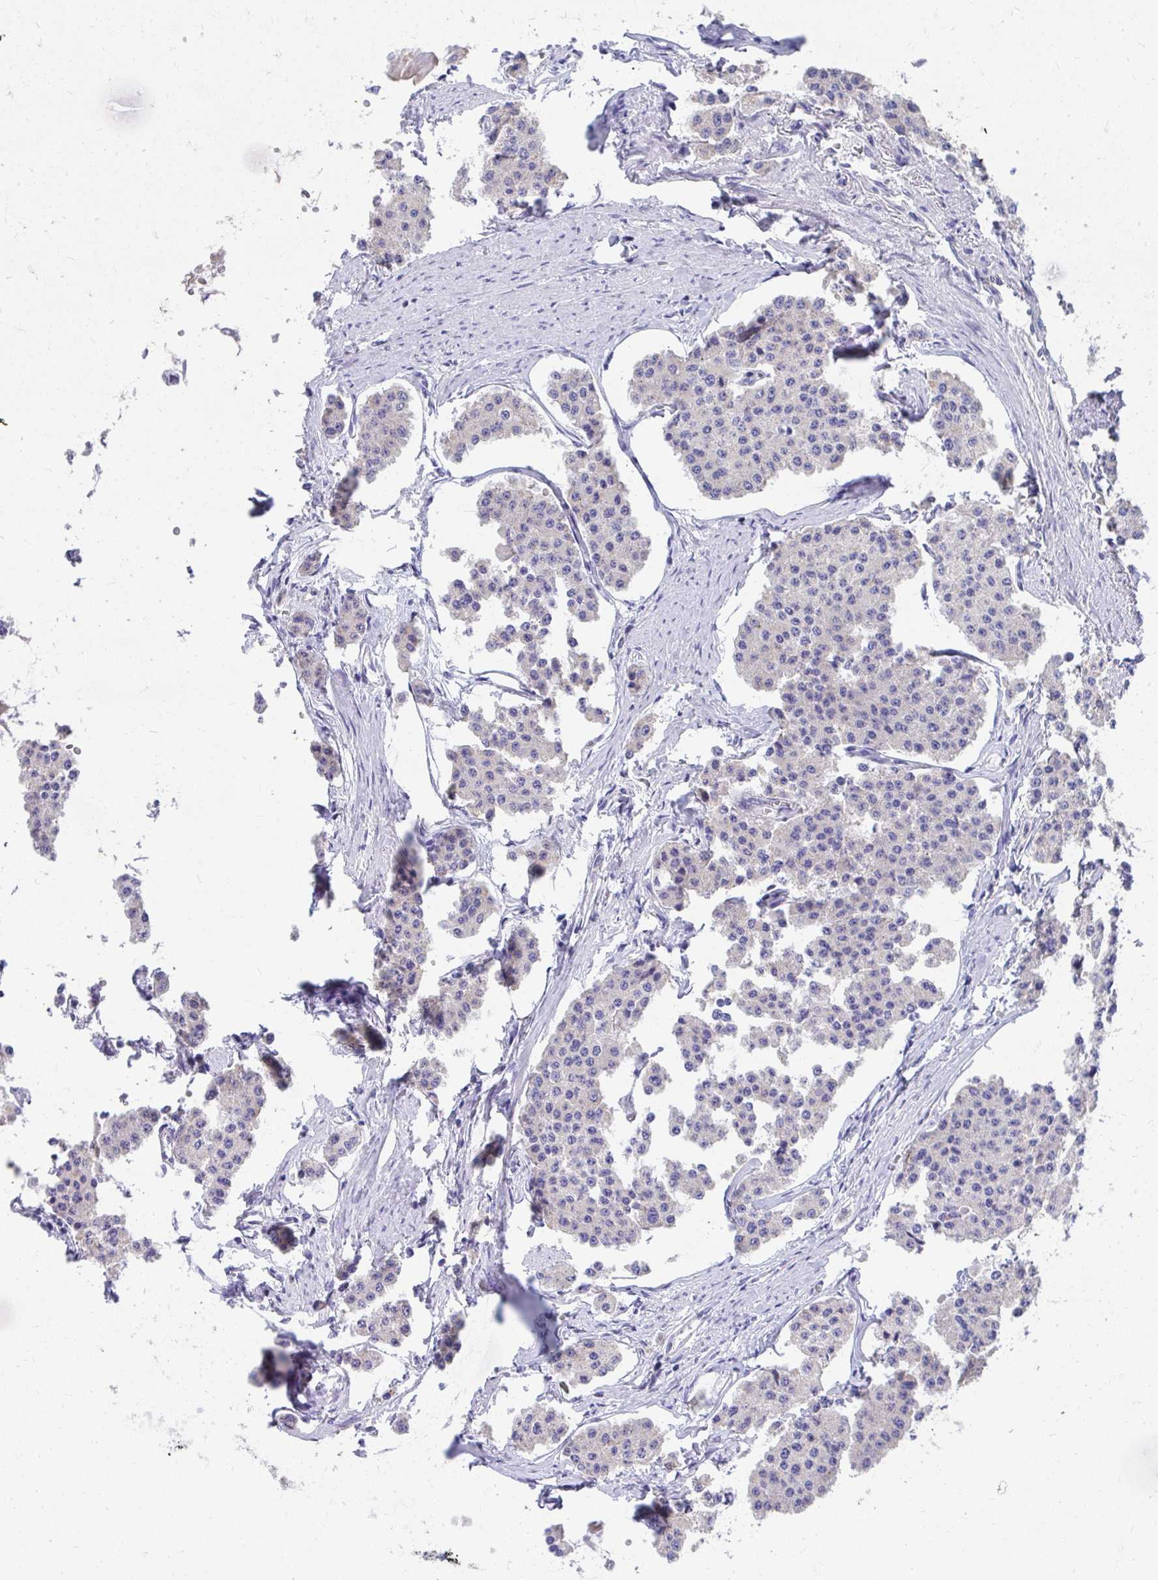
{"staining": {"intensity": "negative", "quantity": "none", "location": "none"}, "tissue": "carcinoid", "cell_type": "Tumor cells", "image_type": "cancer", "snomed": [{"axis": "morphology", "description": "Carcinoid, malignant, NOS"}, {"axis": "topography", "description": "Small intestine"}], "caption": "Immunohistochemistry (IHC) of malignant carcinoid reveals no positivity in tumor cells.", "gene": "TMPRSS2", "patient": {"sex": "female", "age": 65}}